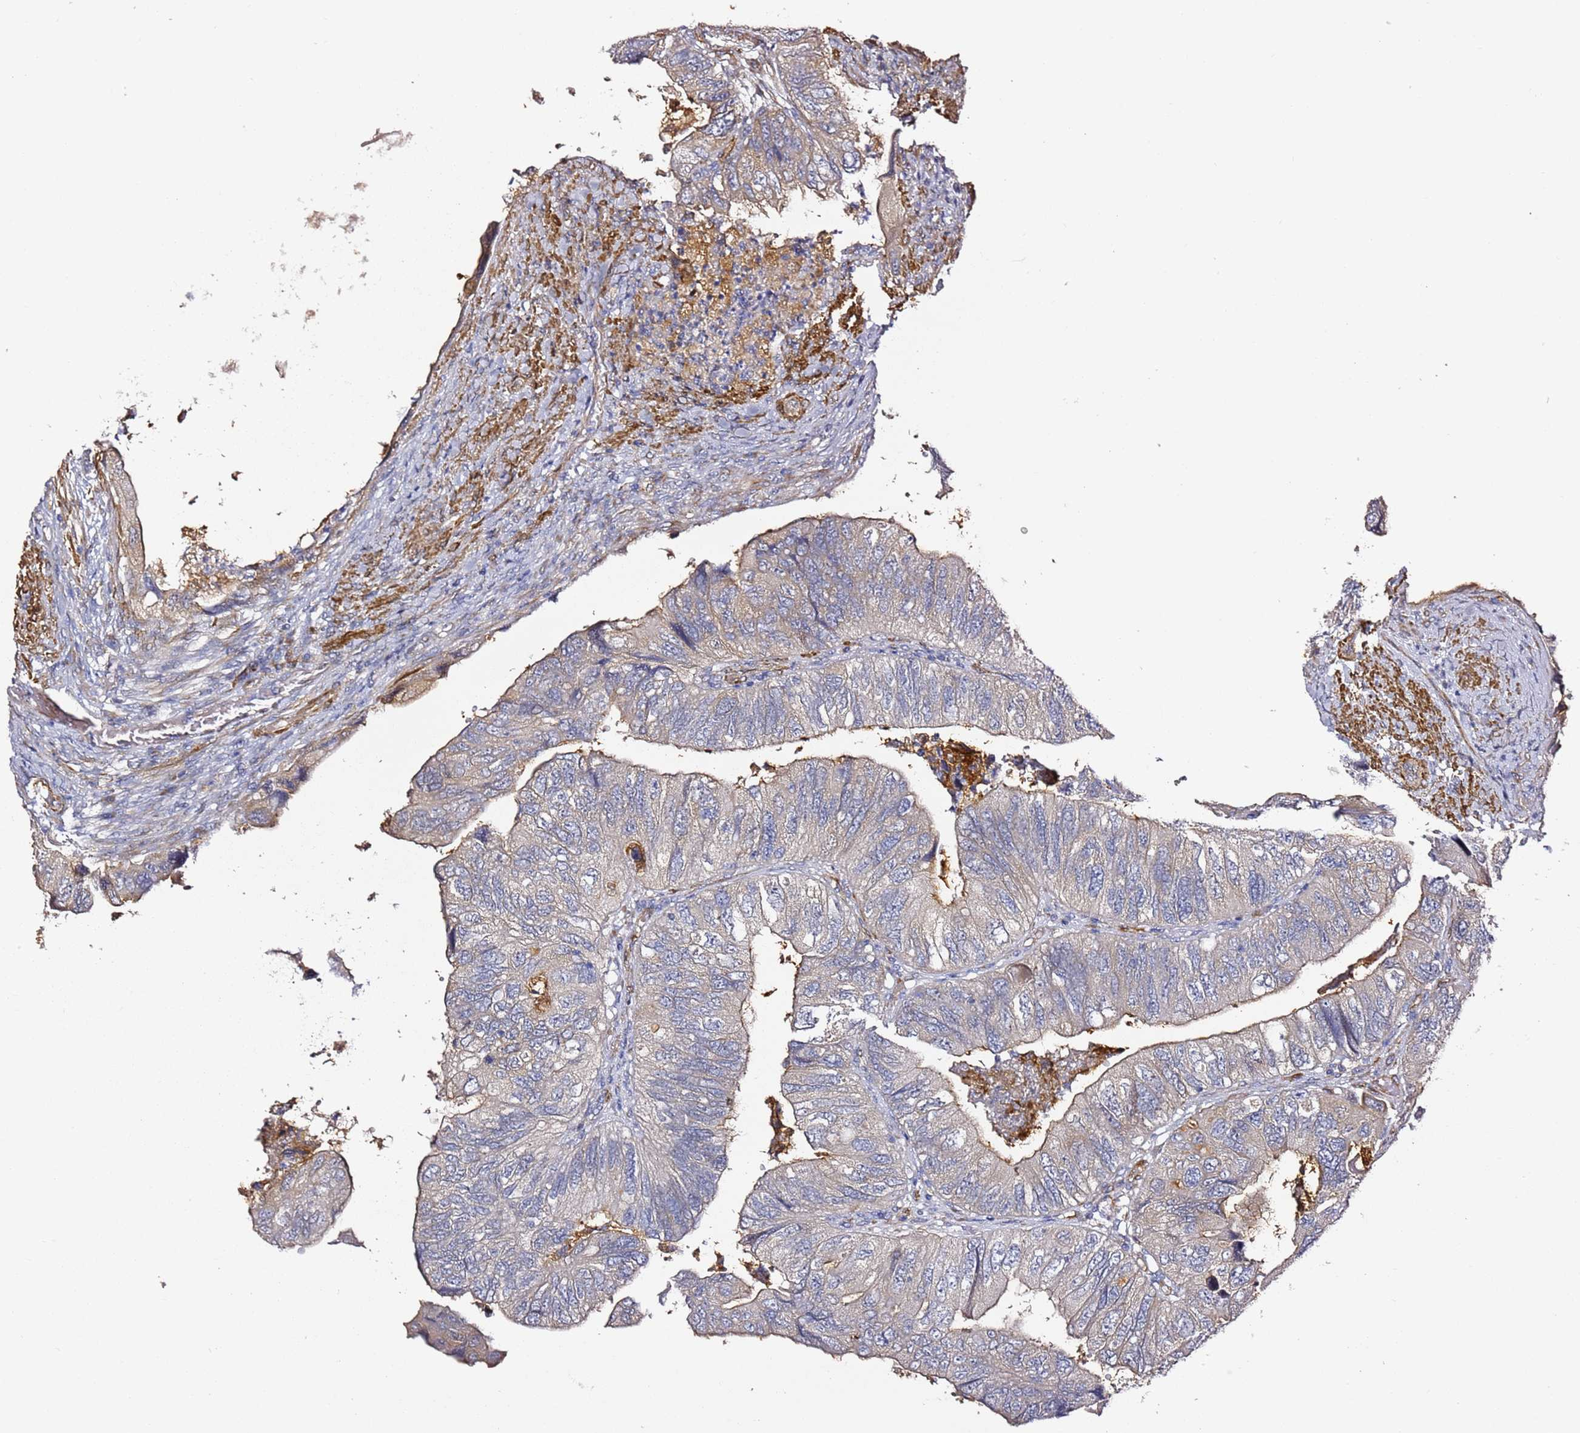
{"staining": {"intensity": "weak", "quantity": "<25%", "location": "cytoplasmic/membranous"}, "tissue": "colorectal cancer", "cell_type": "Tumor cells", "image_type": "cancer", "snomed": [{"axis": "morphology", "description": "Adenocarcinoma, NOS"}, {"axis": "topography", "description": "Rectum"}], "caption": "Tumor cells show no significant staining in adenocarcinoma (colorectal). (Stains: DAB (3,3'-diaminobenzidine) immunohistochemistry (IHC) with hematoxylin counter stain, Microscopy: brightfield microscopy at high magnification).", "gene": "EPS8L1", "patient": {"sex": "male", "age": 63}}